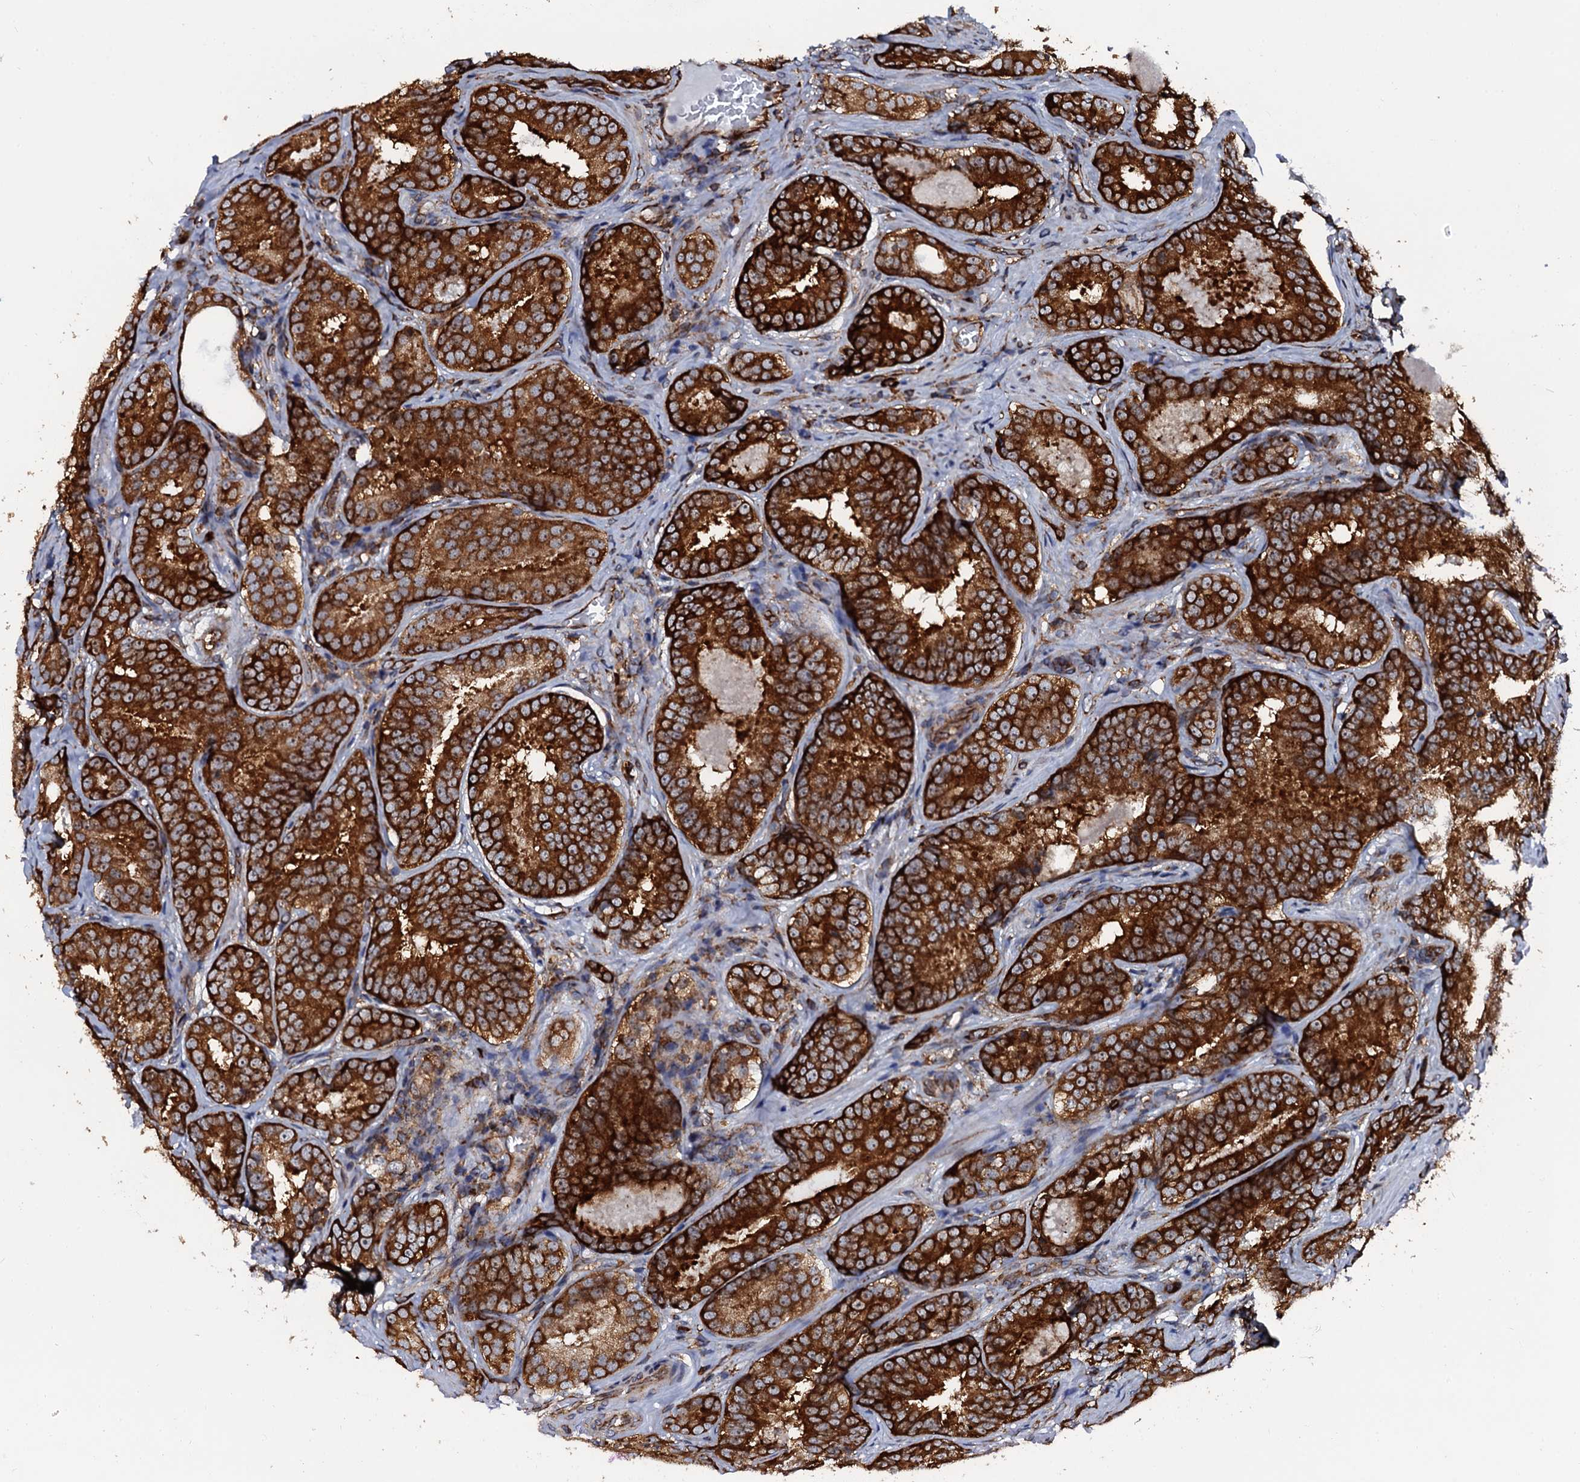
{"staining": {"intensity": "strong", "quantity": ">75%", "location": "cytoplasmic/membranous"}, "tissue": "prostate cancer", "cell_type": "Tumor cells", "image_type": "cancer", "snomed": [{"axis": "morphology", "description": "Adenocarcinoma, High grade"}, {"axis": "topography", "description": "Prostate"}], "caption": "High-power microscopy captured an immunohistochemistry histopathology image of prostate adenocarcinoma (high-grade), revealing strong cytoplasmic/membranous positivity in about >75% of tumor cells.", "gene": "SPTY2D1", "patient": {"sex": "male", "age": 57}}